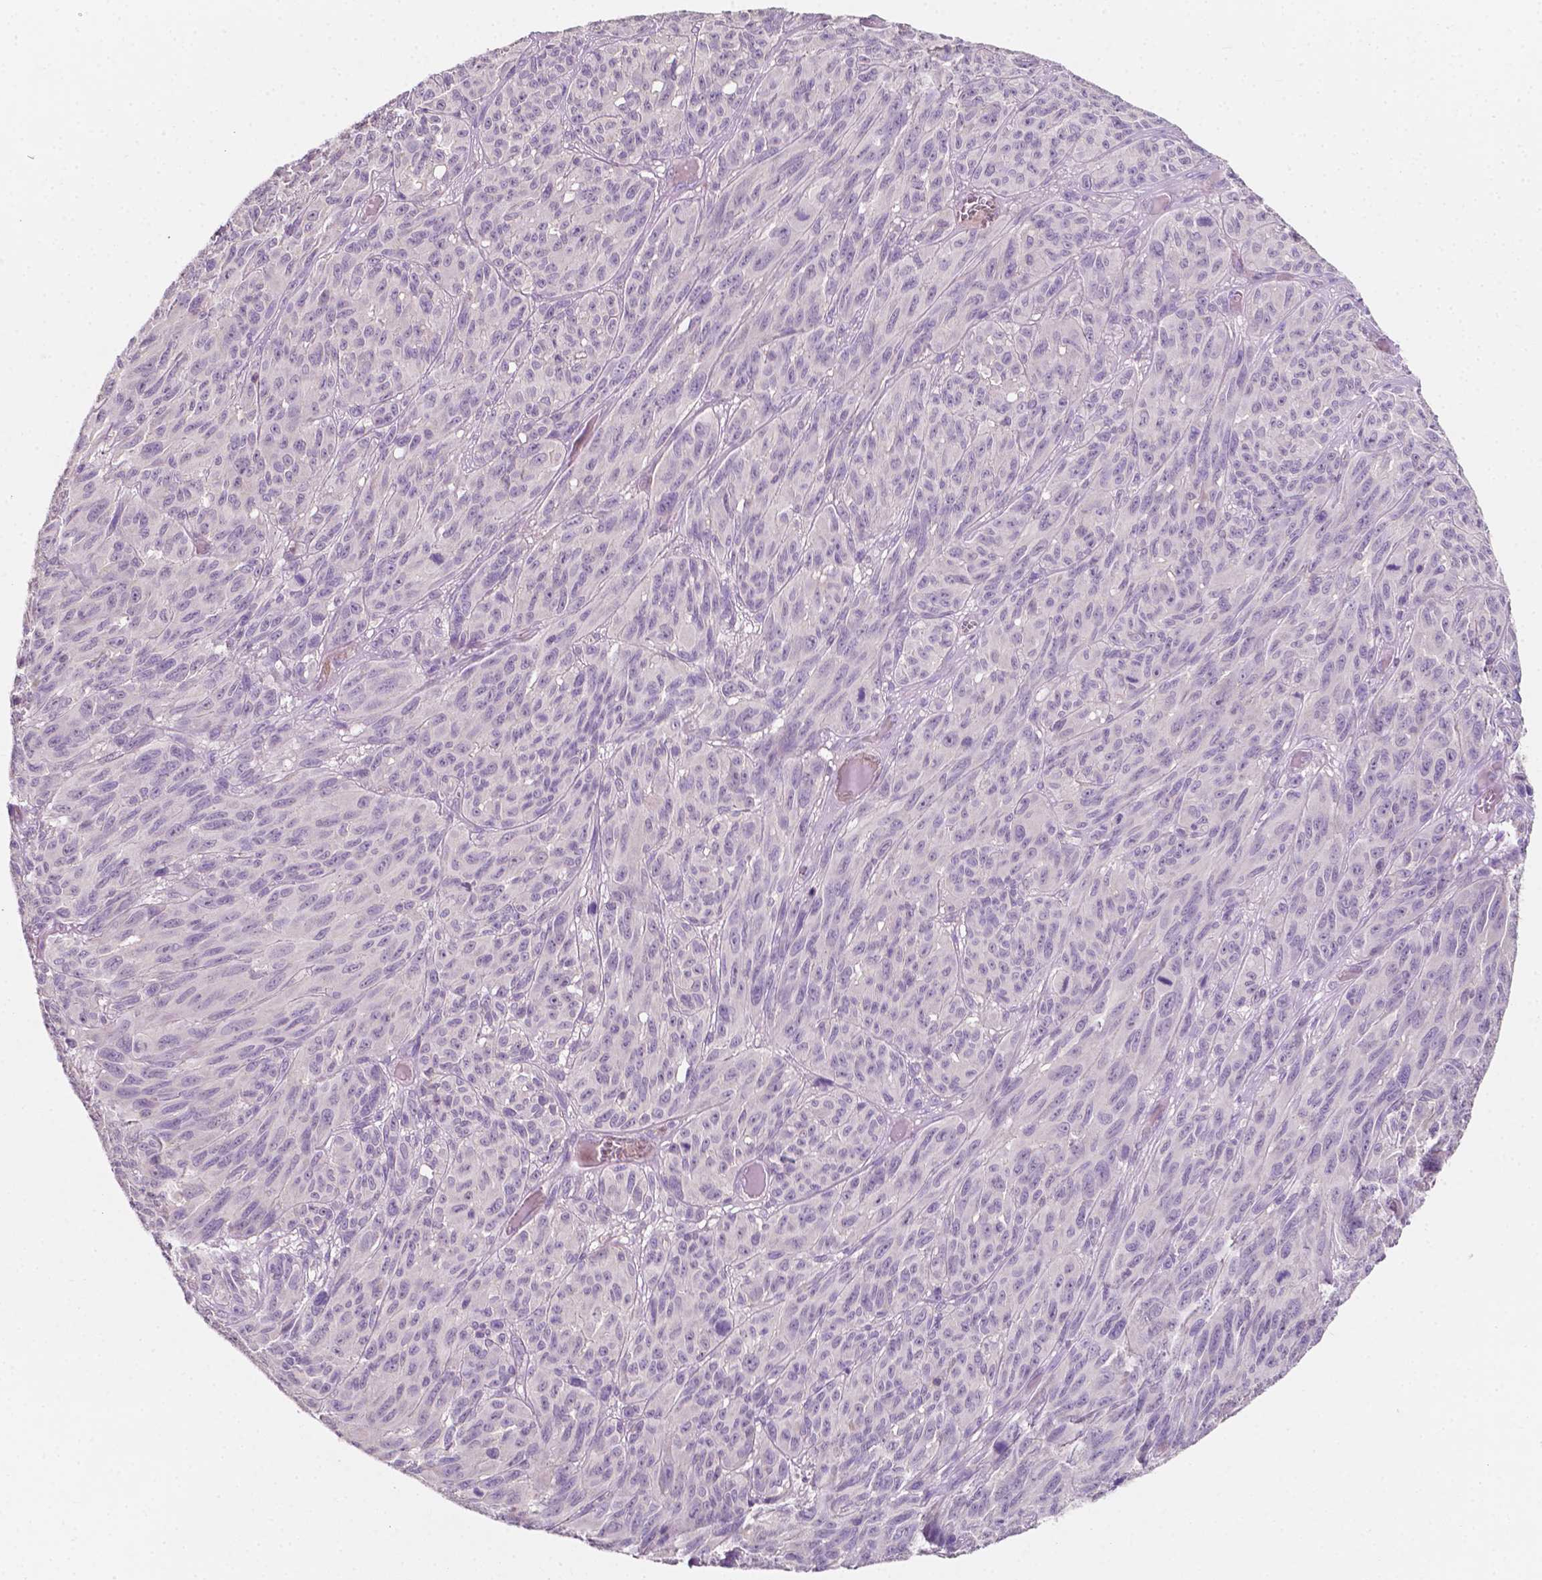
{"staining": {"intensity": "negative", "quantity": "none", "location": "none"}, "tissue": "melanoma", "cell_type": "Tumor cells", "image_type": "cancer", "snomed": [{"axis": "morphology", "description": "Malignant melanoma, NOS"}, {"axis": "topography", "description": "Vulva, labia, clitoris and Bartholin´s gland, NO"}], "caption": "Tumor cells are negative for brown protein staining in malignant melanoma.", "gene": "EGFR", "patient": {"sex": "female", "age": 75}}